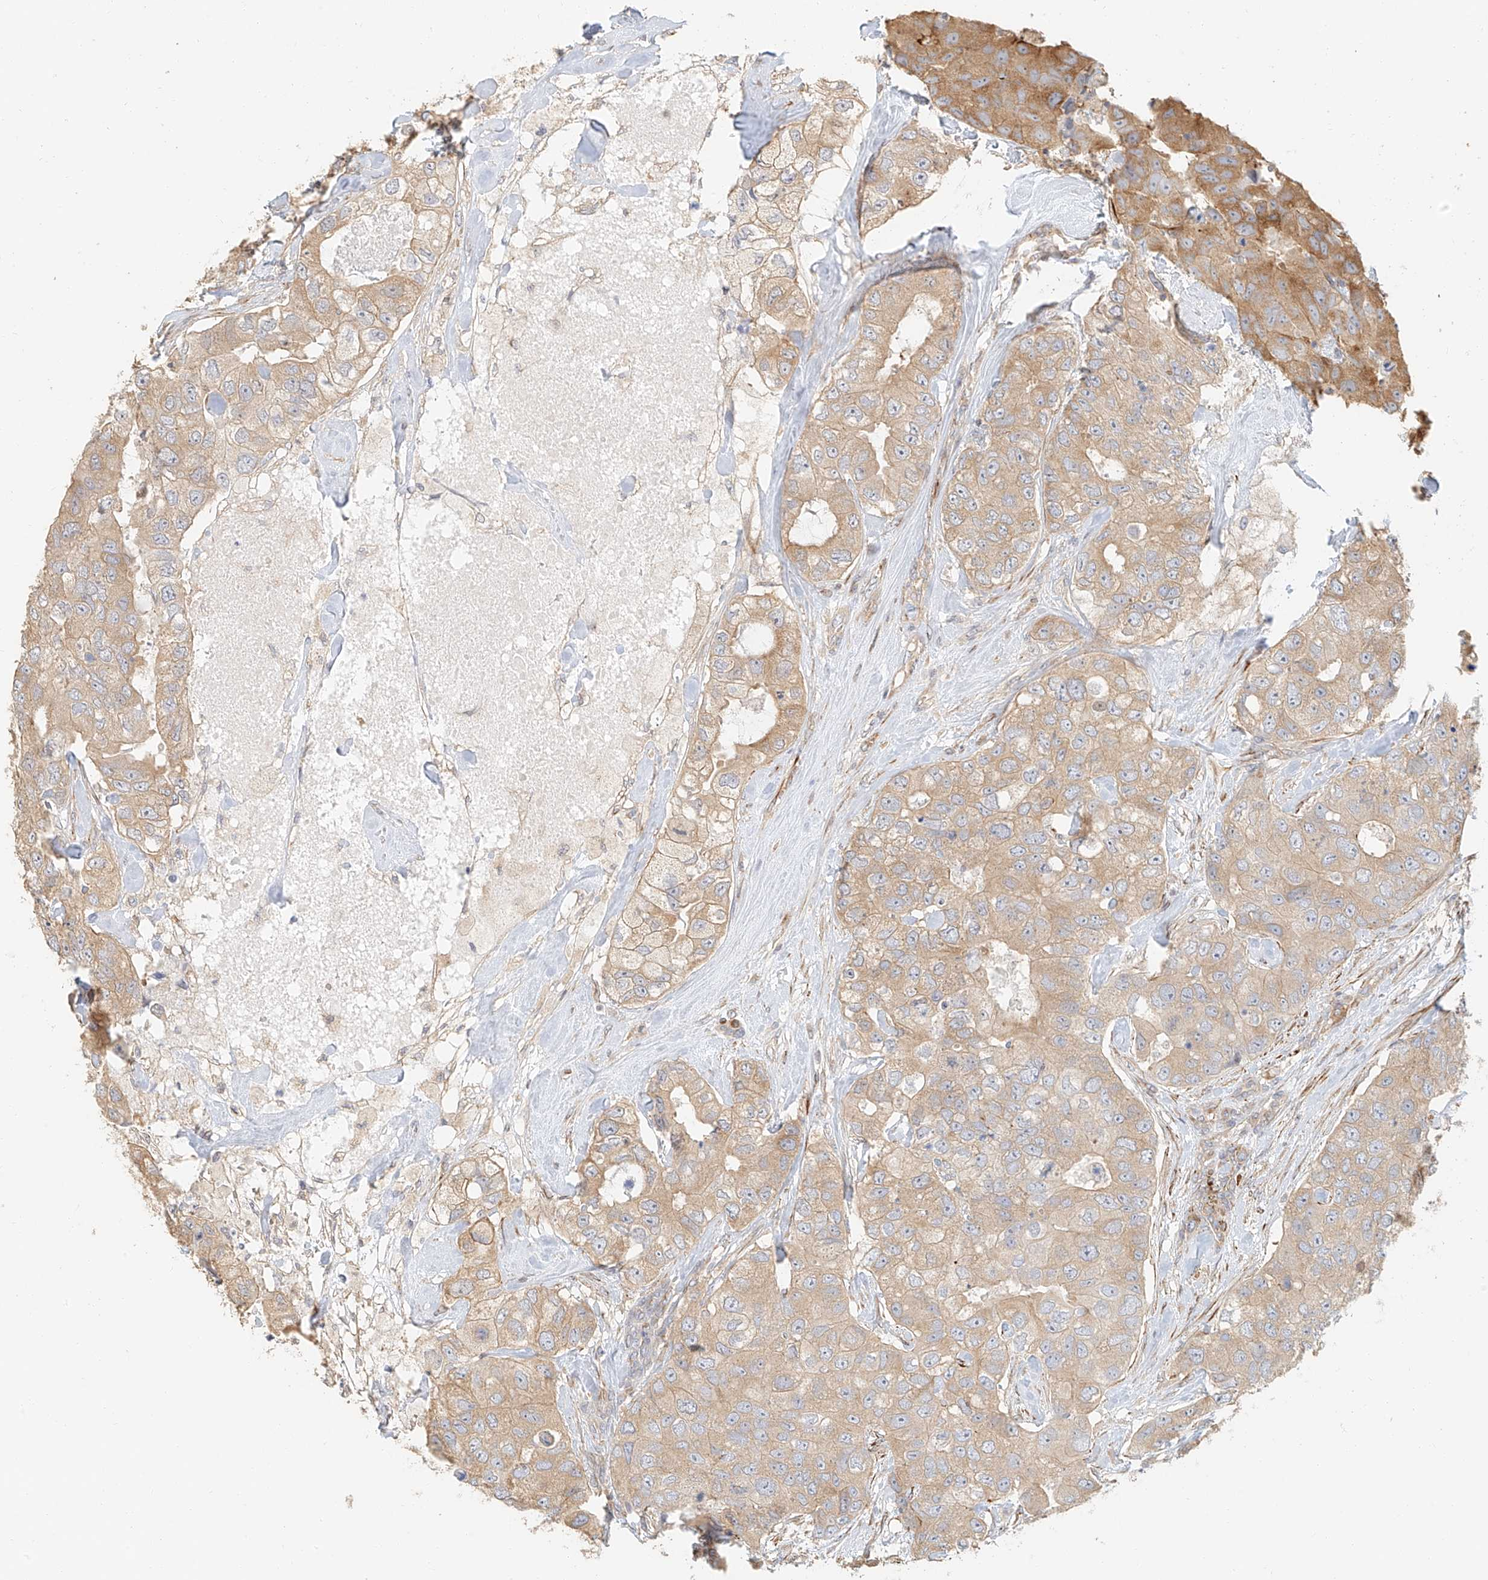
{"staining": {"intensity": "weak", "quantity": ">75%", "location": "cytoplasmic/membranous"}, "tissue": "breast cancer", "cell_type": "Tumor cells", "image_type": "cancer", "snomed": [{"axis": "morphology", "description": "Duct carcinoma"}, {"axis": "topography", "description": "Breast"}], "caption": "Invasive ductal carcinoma (breast) stained with DAB IHC shows low levels of weak cytoplasmic/membranous positivity in about >75% of tumor cells.", "gene": "NAP1L1", "patient": {"sex": "female", "age": 62}}